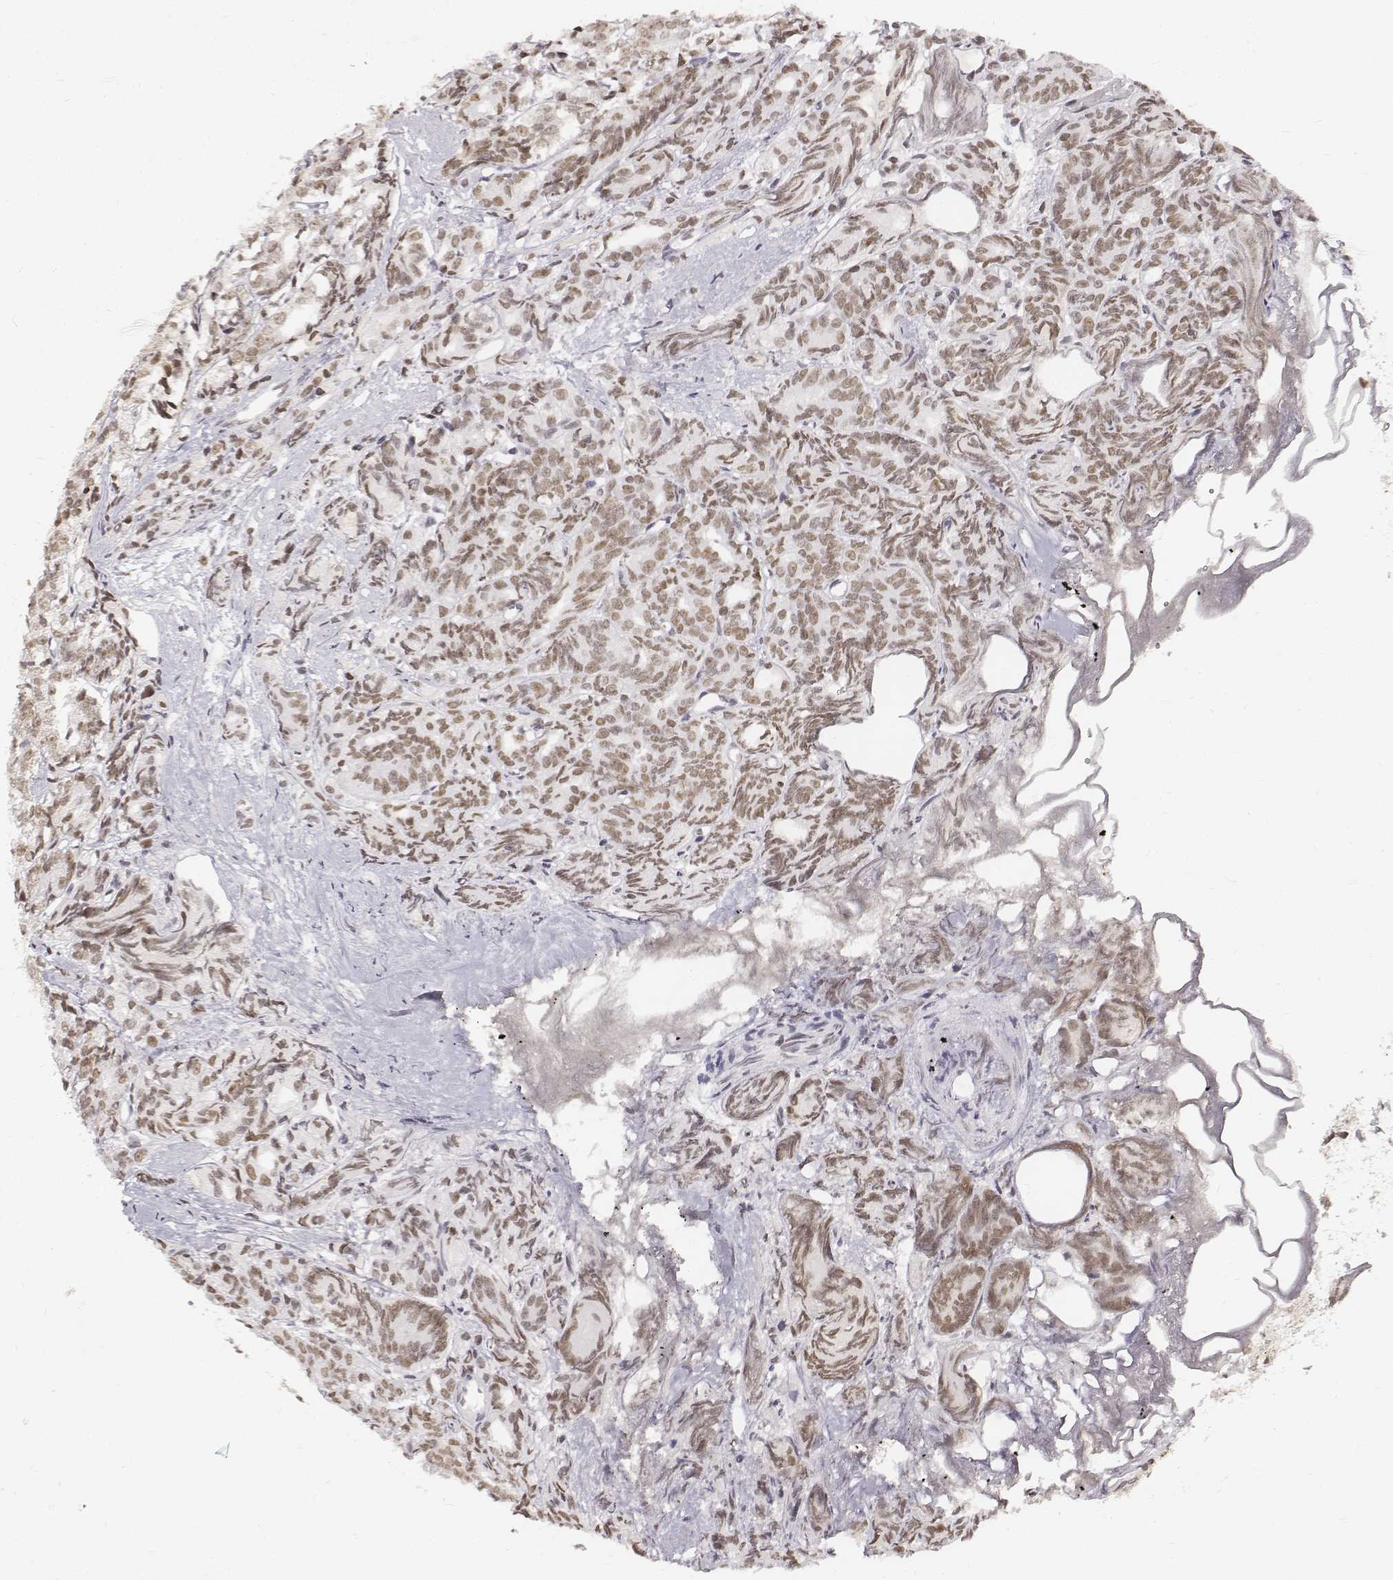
{"staining": {"intensity": "weak", "quantity": ">75%", "location": "nuclear"}, "tissue": "prostate cancer", "cell_type": "Tumor cells", "image_type": "cancer", "snomed": [{"axis": "morphology", "description": "Adenocarcinoma, High grade"}, {"axis": "topography", "description": "Prostate"}], "caption": "Weak nuclear staining is appreciated in about >75% of tumor cells in adenocarcinoma (high-grade) (prostate). (IHC, brightfield microscopy, high magnification).", "gene": "PHF6", "patient": {"sex": "male", "age": 53}}